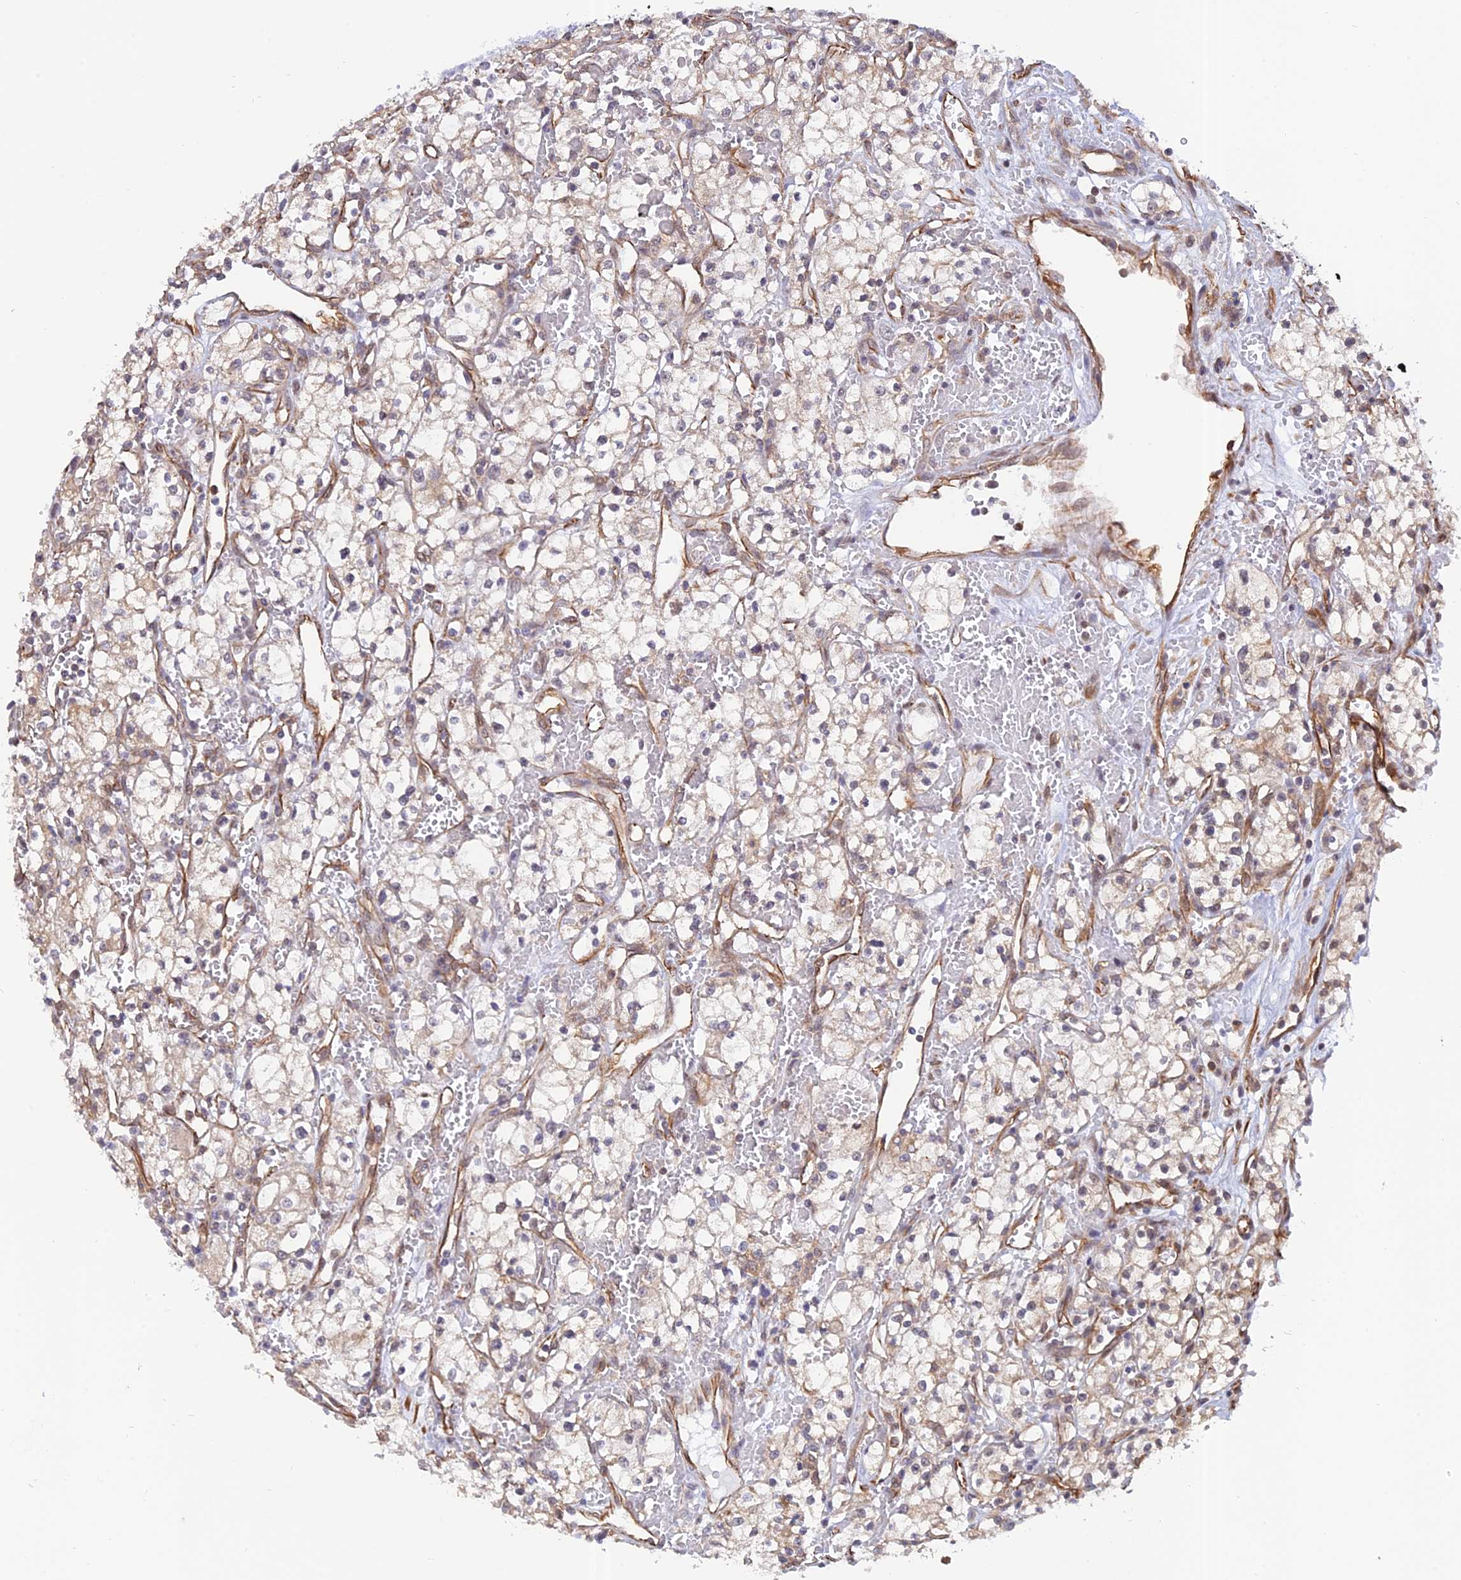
{"staining": {"intensity": "weak", "quantity": "<25%", "location": "cytoplasmic/membranous"}, "tissue": "renal cancer", "cell_type": "Tumor cells", "image_type": "cancer", "snomed": [{"axis": "morphology", "description": "Adenocarcinoma, NOS"}, {"axis": "topography", "description": "Kidney"}], "caption": "A high-resolution histopathology image shows immunohistochemistry staining of renal cancer, which shows no significant expression in tumor cells.", "gene": "PAGR1", "patient": {"sex": "male", "age": 59}}